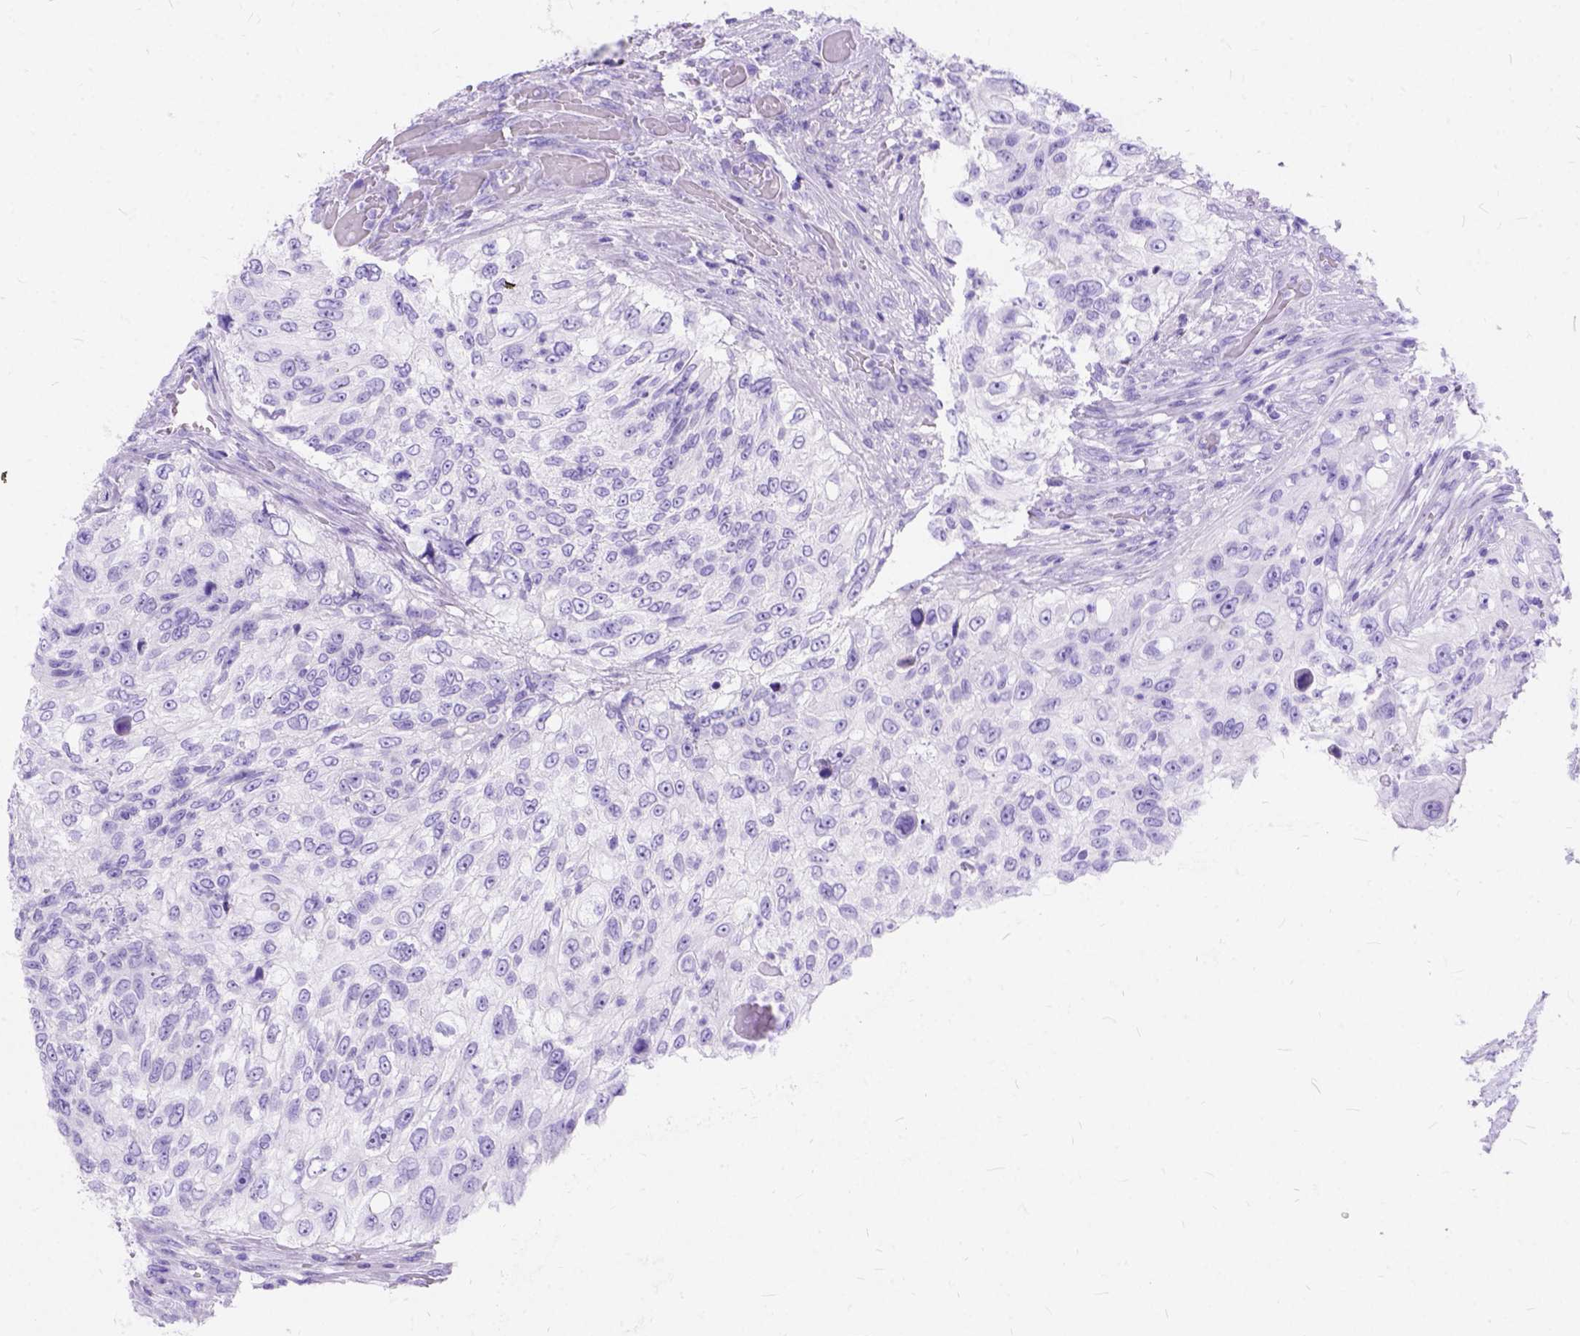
{"staining": {"intensity": "negative", "quantity": "none", "location": "none"}, "tissue": "urothelial cancer", "cell_type": "Tumor cells", "image_type": "cancer", "snomed": [{"axis": "morphology", "description": "Urothelial carcinoma, High grade"}, {"axis": "topography", "description": "Urinary bladder"}], "caption": "Immunohistochemical staining of high-grade urothelial carcinoma displays no significant staining in tumor cells.", "gene": "C1QTNF3", "patient": {"sex": "female", "age": 60}}